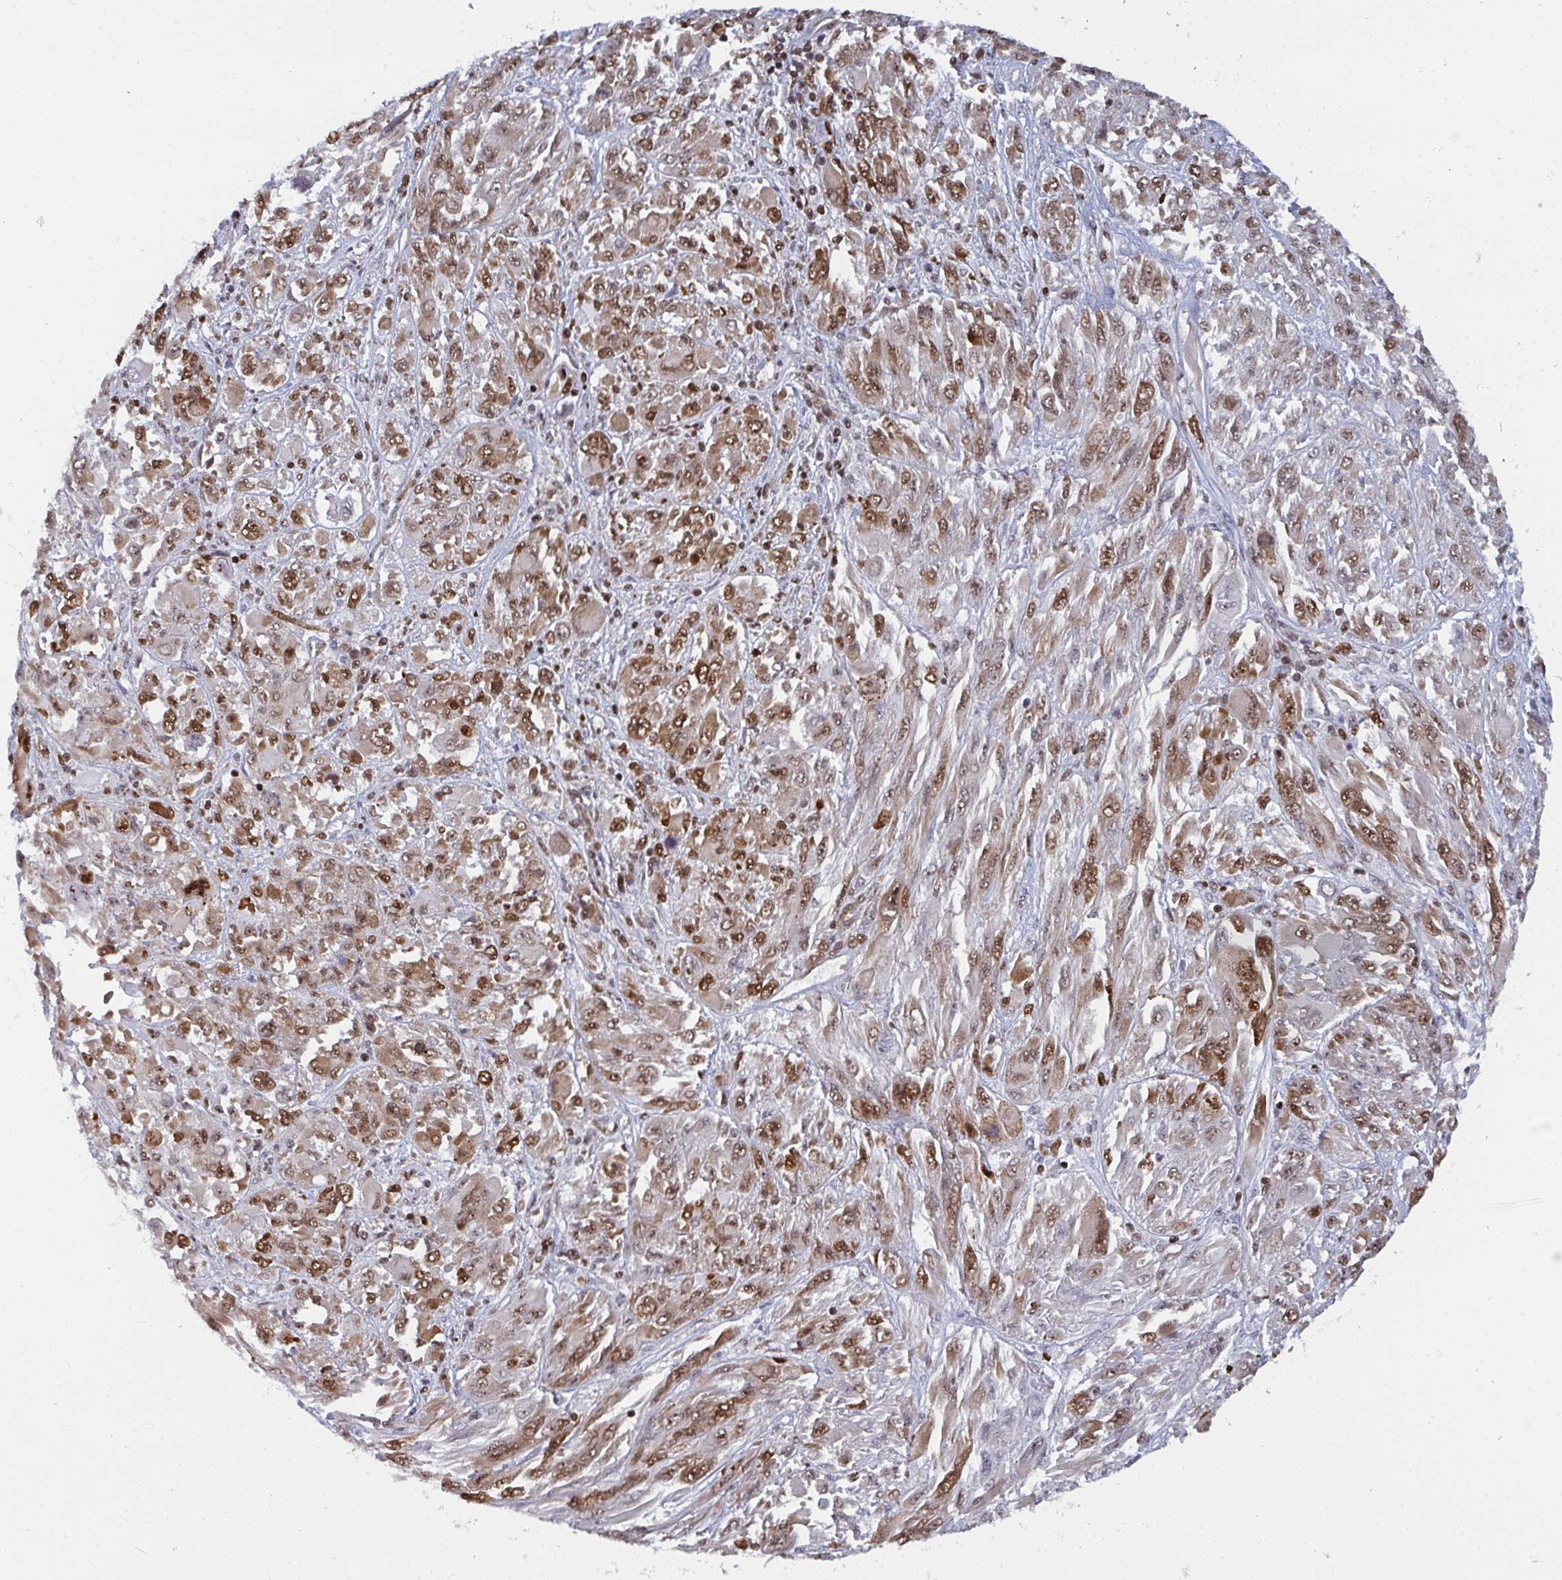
{"staining": {"intensity": "moderate", "quantity": ">75%", "location": "cytoplasmic/membranous,nuclear"}, "tissue": "melanoma", "cell_type": "Tumor cells", "image_type": "cancer", "snomed": [{"axis": "morphology", "description": "Malignant melanoma, NOS"}, {"axis": "topography", "description": "Skin"}], "caption": "Immunohistochemical staining of malignant melanoma demonstrates medium levels of moderate cytoplasmic/membranous and nuclear expression in about >75% of tumor cells.", "gene": "GAR1", "patient": {"sex": "female", "age": 91}}